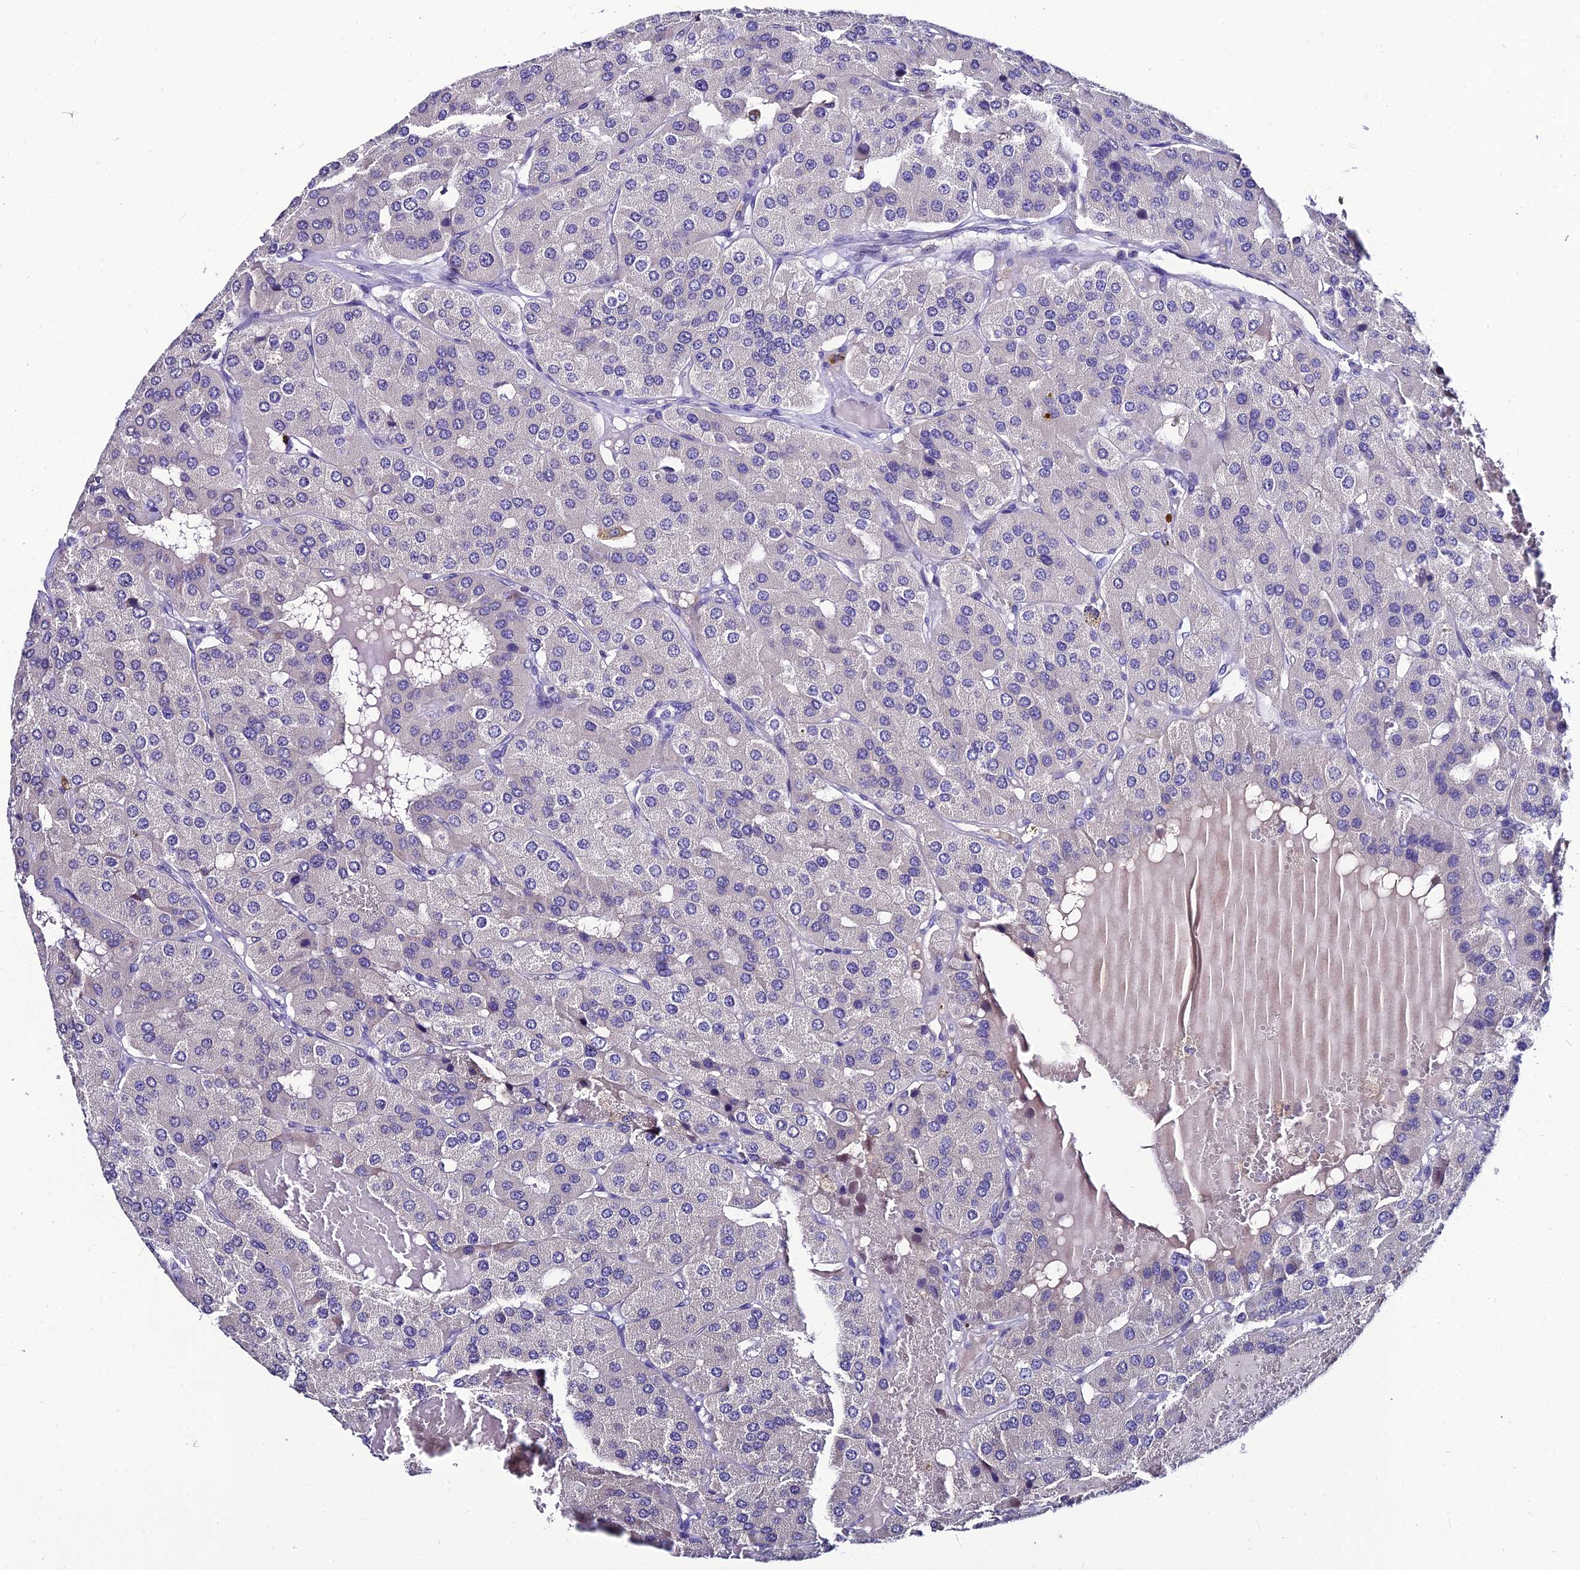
{"staining": {"intensity": "negative", "quantity": "none", "location": "none"}, "tissue": "parathyroid gland", "cell_type": "Glandular cells", "image_type": "normal", "snomed": [{"axis": "morphology", "description": "Normal tissue, NOS"}, {"axis": "morphology", "description": "Adenoma, NOS"}, {"axis": "topography", "description": "Parathyroid gland"}], "caption": "The immunohistochemistry (IHC) photomicrograph has no significant staining in glandular cells of parathyroid gland.", "gene": "LGALS7", "patient": {"sex": "female", "age": 86}}